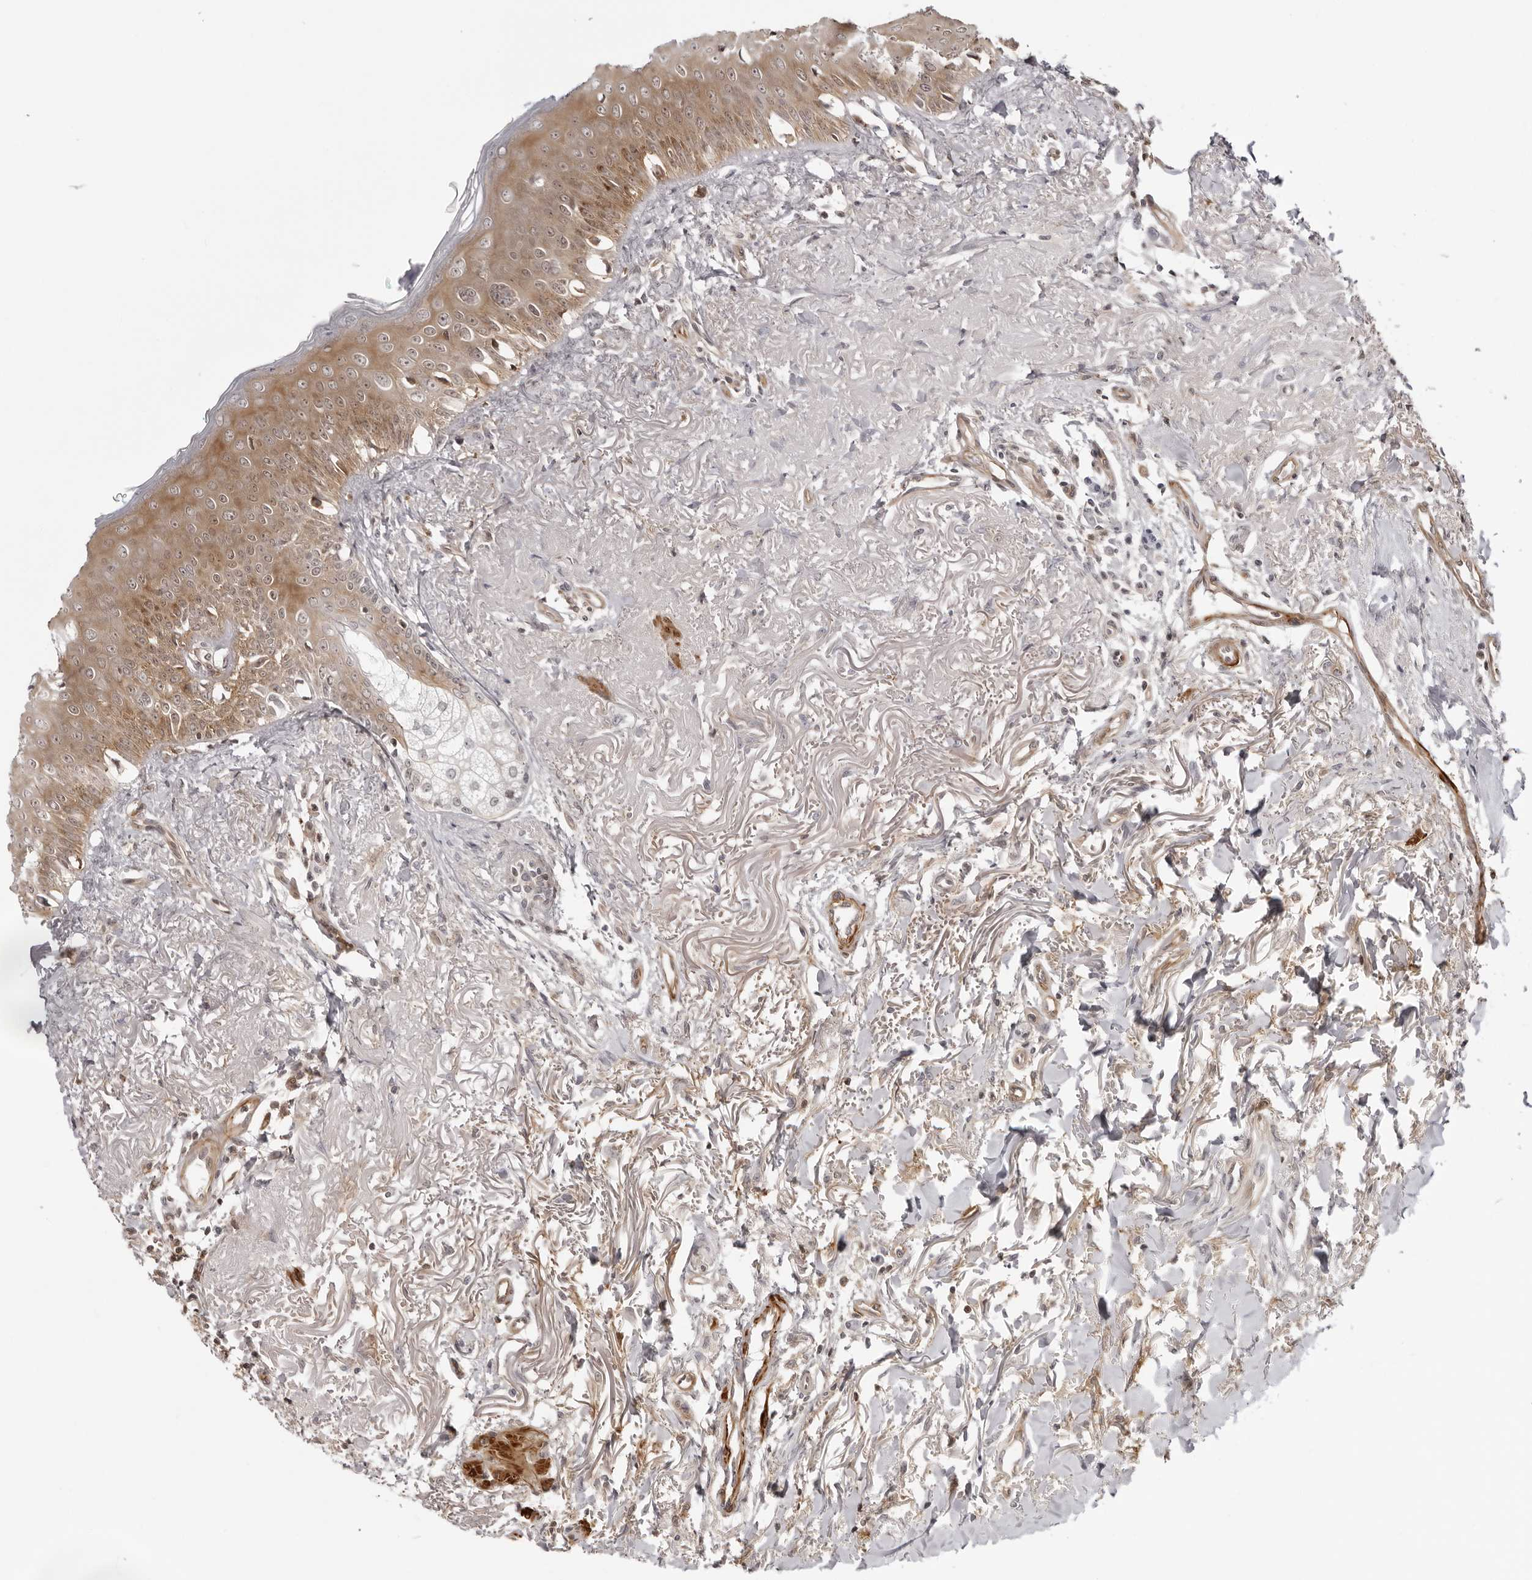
{"staining": {"intensity": "moderate", "quantity": "25%-75%", "location": "cytoplasmic/membranous"}, "tissue": "oral mucosa", "cell_type": "Squamous epithelial cells", "image_type": "normal", "snomed": [{"axis": "morphology", "description": "Normal tissue, NOS"}, {"axis": "topography", "description": "Oral tissue"}], "caption": "DAB (3,3'-diaminobenzidine) immunohistochemical staining of normal oral mucosa shows moderate cytoplasmic/membranous protein expression in about 25%-75% of squamous epithelial cells.", "gene": "UNK", "patient": {"sex": "female", "age": 70}}